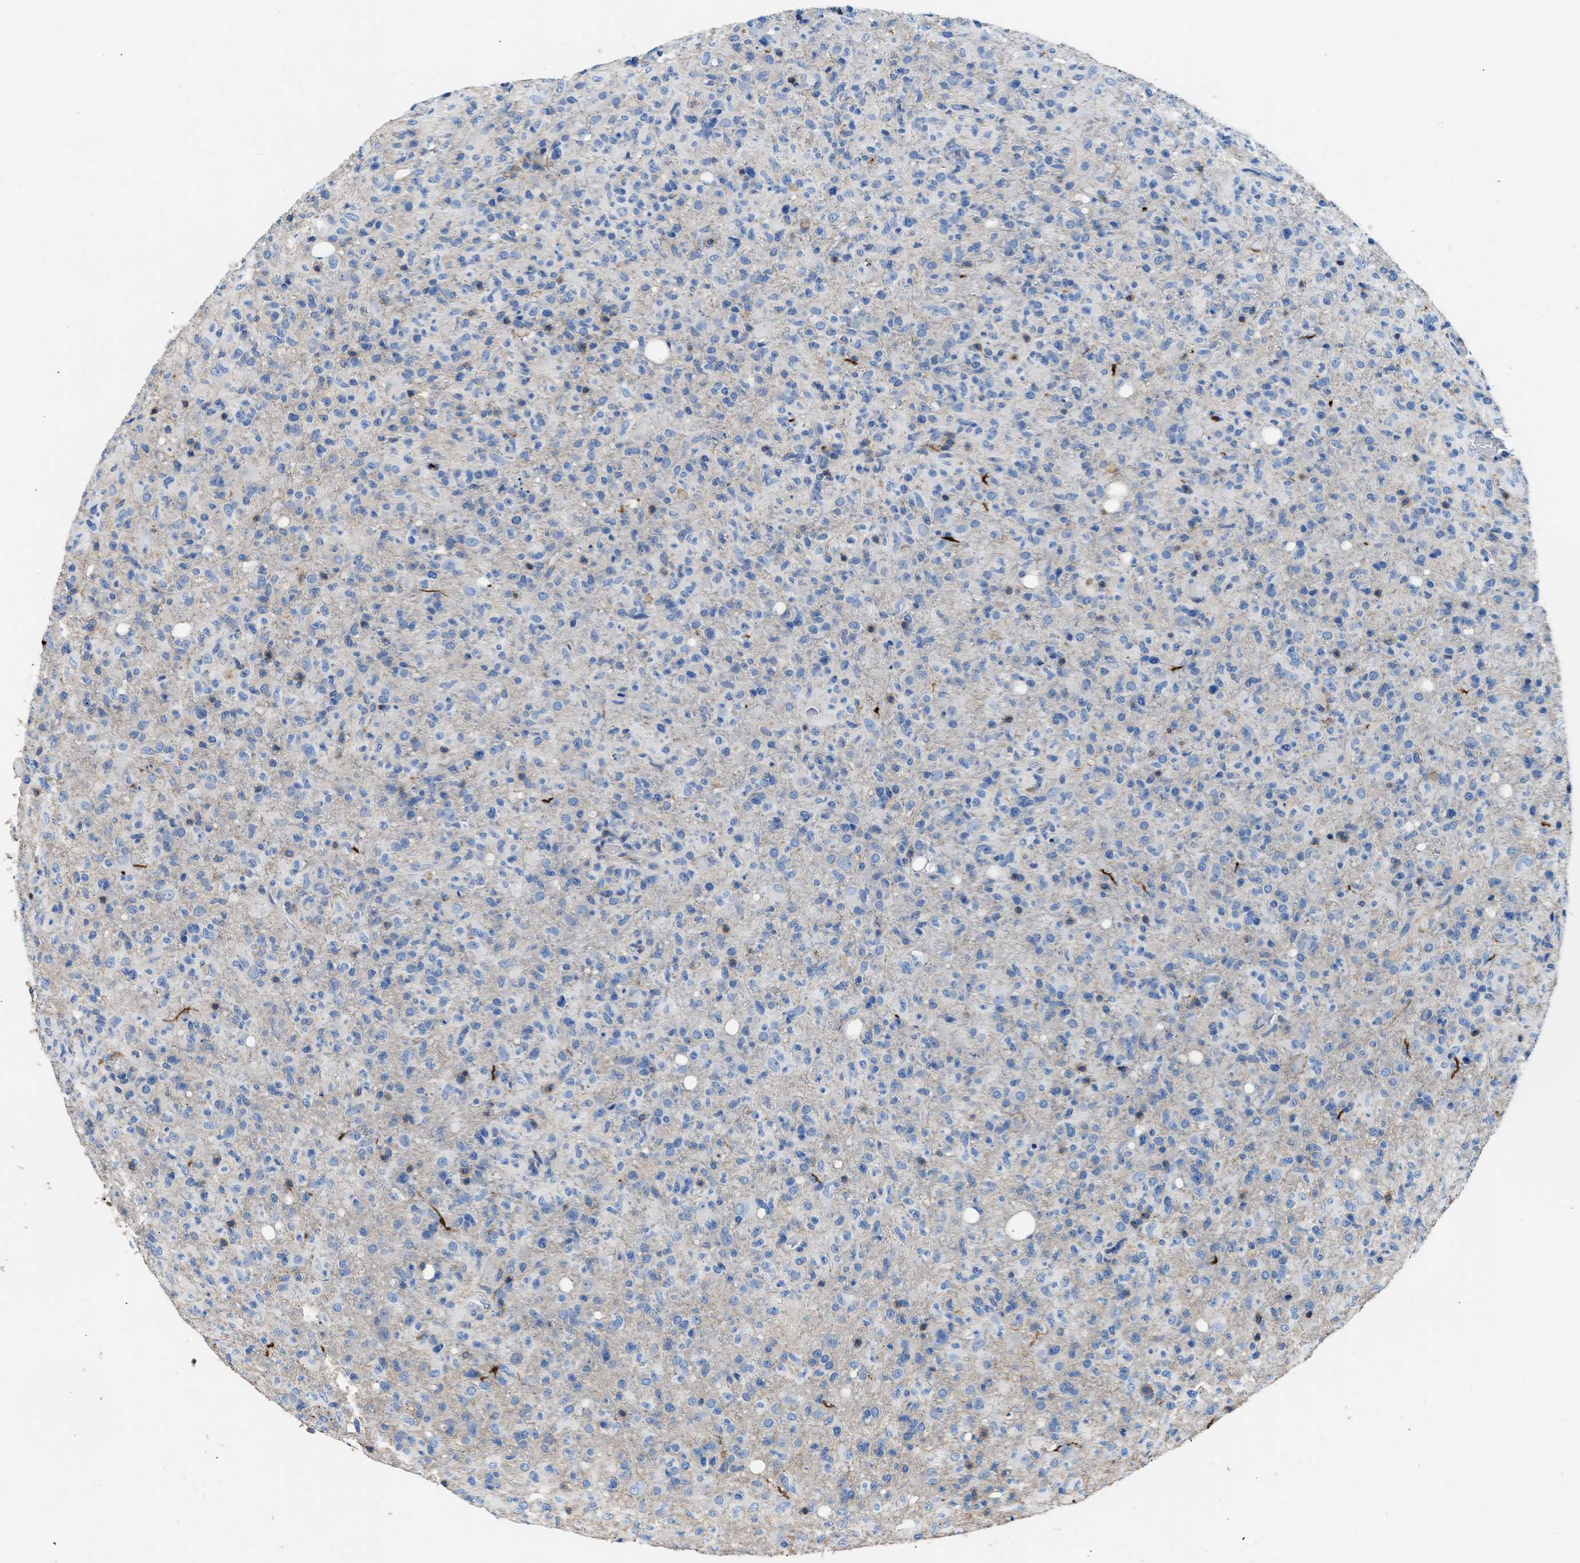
{"staining": {"intensity": "negative", "quantity": "none", "location": "none"}, "tissue": "glioma", "cell_type": "Tumor cells", "image_type": "cancer", "snomed": [{"axis": "morphology", "description": "Glioma, malignant, High grade"}, {"axis": "topography", "description": "Brain"}], "caption": "Photomicrograph shows no significant protein staining in tumor cells of malignant high-grade glioma.", "gene": "KCNQ4", "patient": {"sex": "female", "age": 57}}